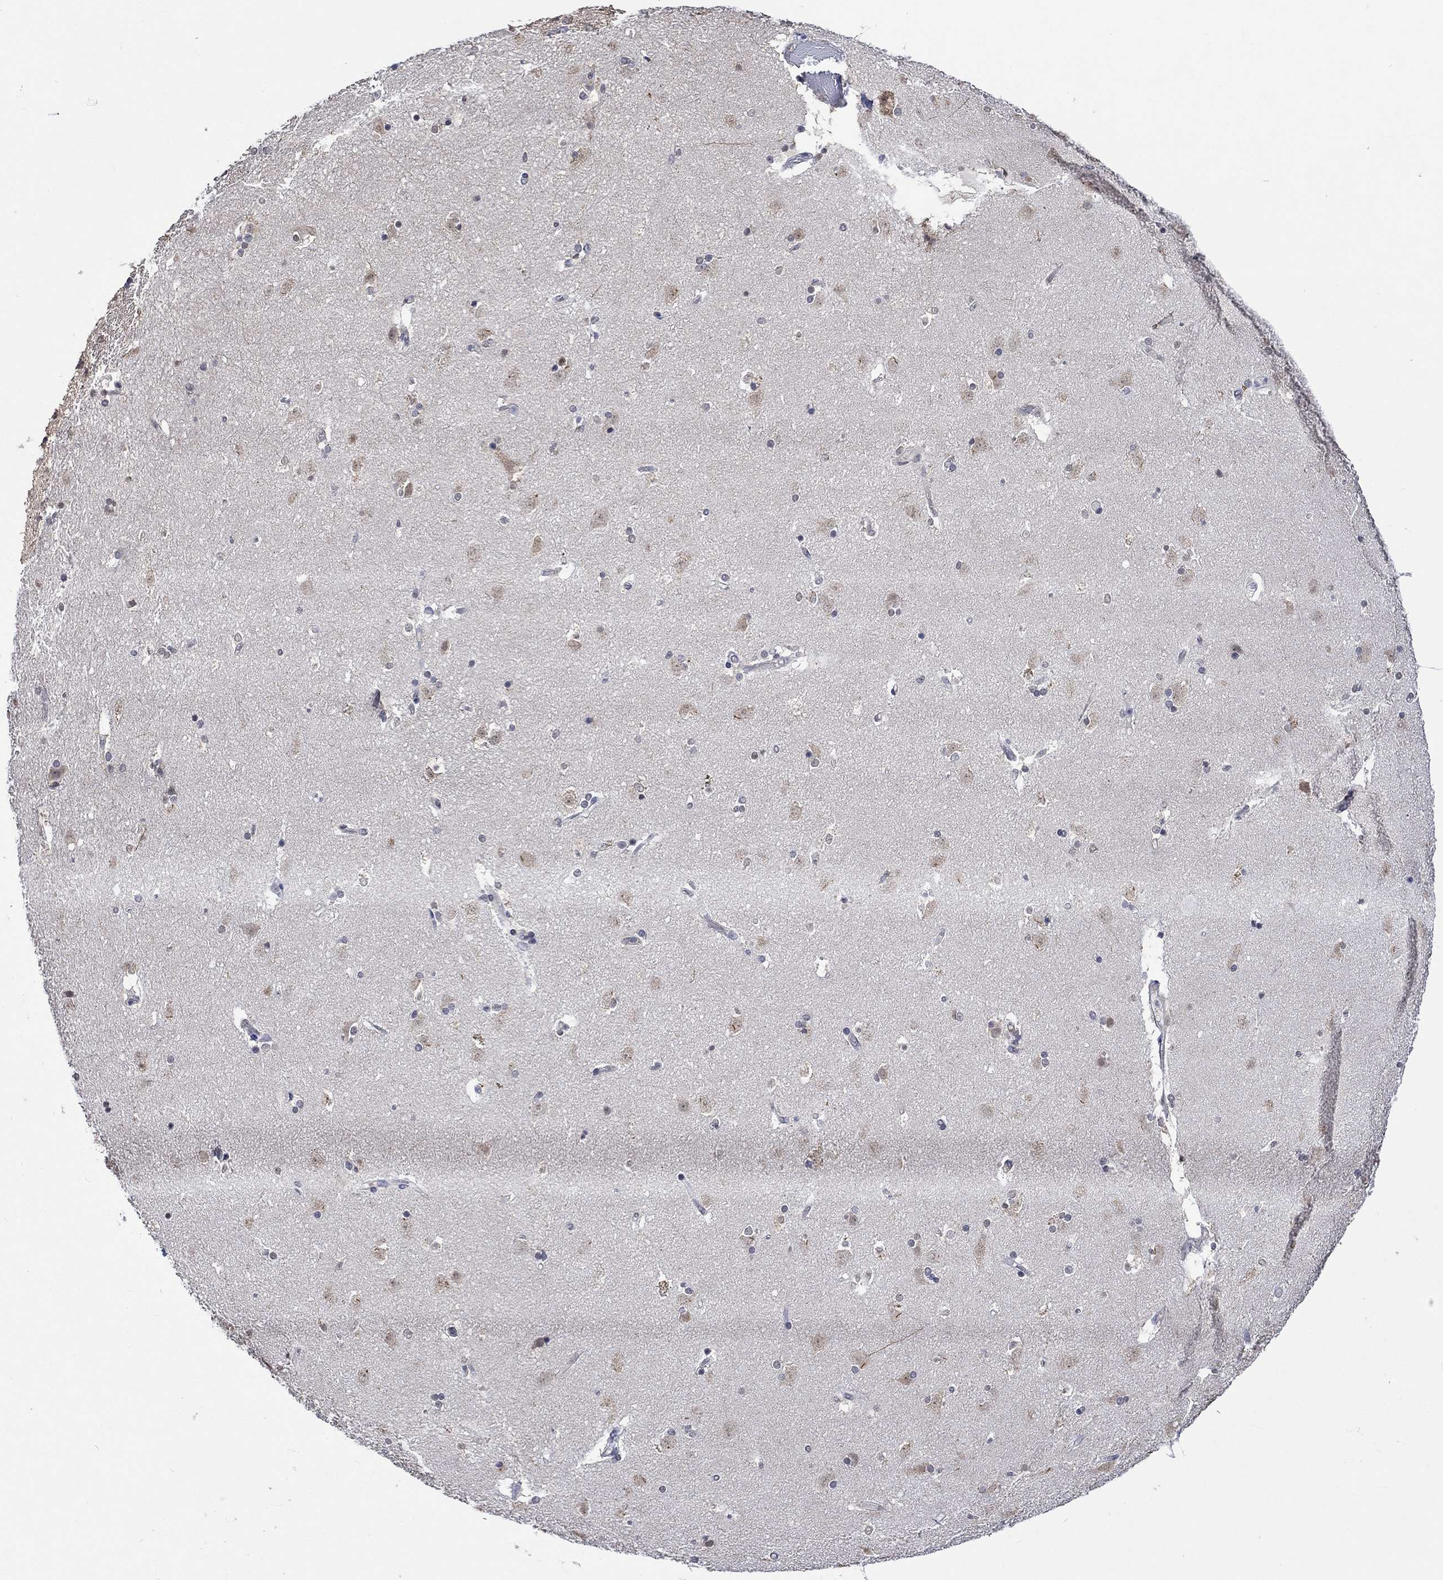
{"staining": {"intensity": "negative", "quantity": "none", "location": "none"}, "tissue": "caudate", "cell_type": "Glial cells", "image_type": "normal", "snomed": [{"axis": "morphology", "description": "Normal tissue, NOS"}, {"axis": "topography", "description": "Lateral ventricle wall"}], "caption": "Caudate was stained to show a protein in brown. There is no significant expression in glial cells. (Brightfield microscopy of DAB (3,3'-diaminobenzidine) IHC at high magnification).", "gene": "DDX3Y", "patient": {"sex": "male", "age": 51}}